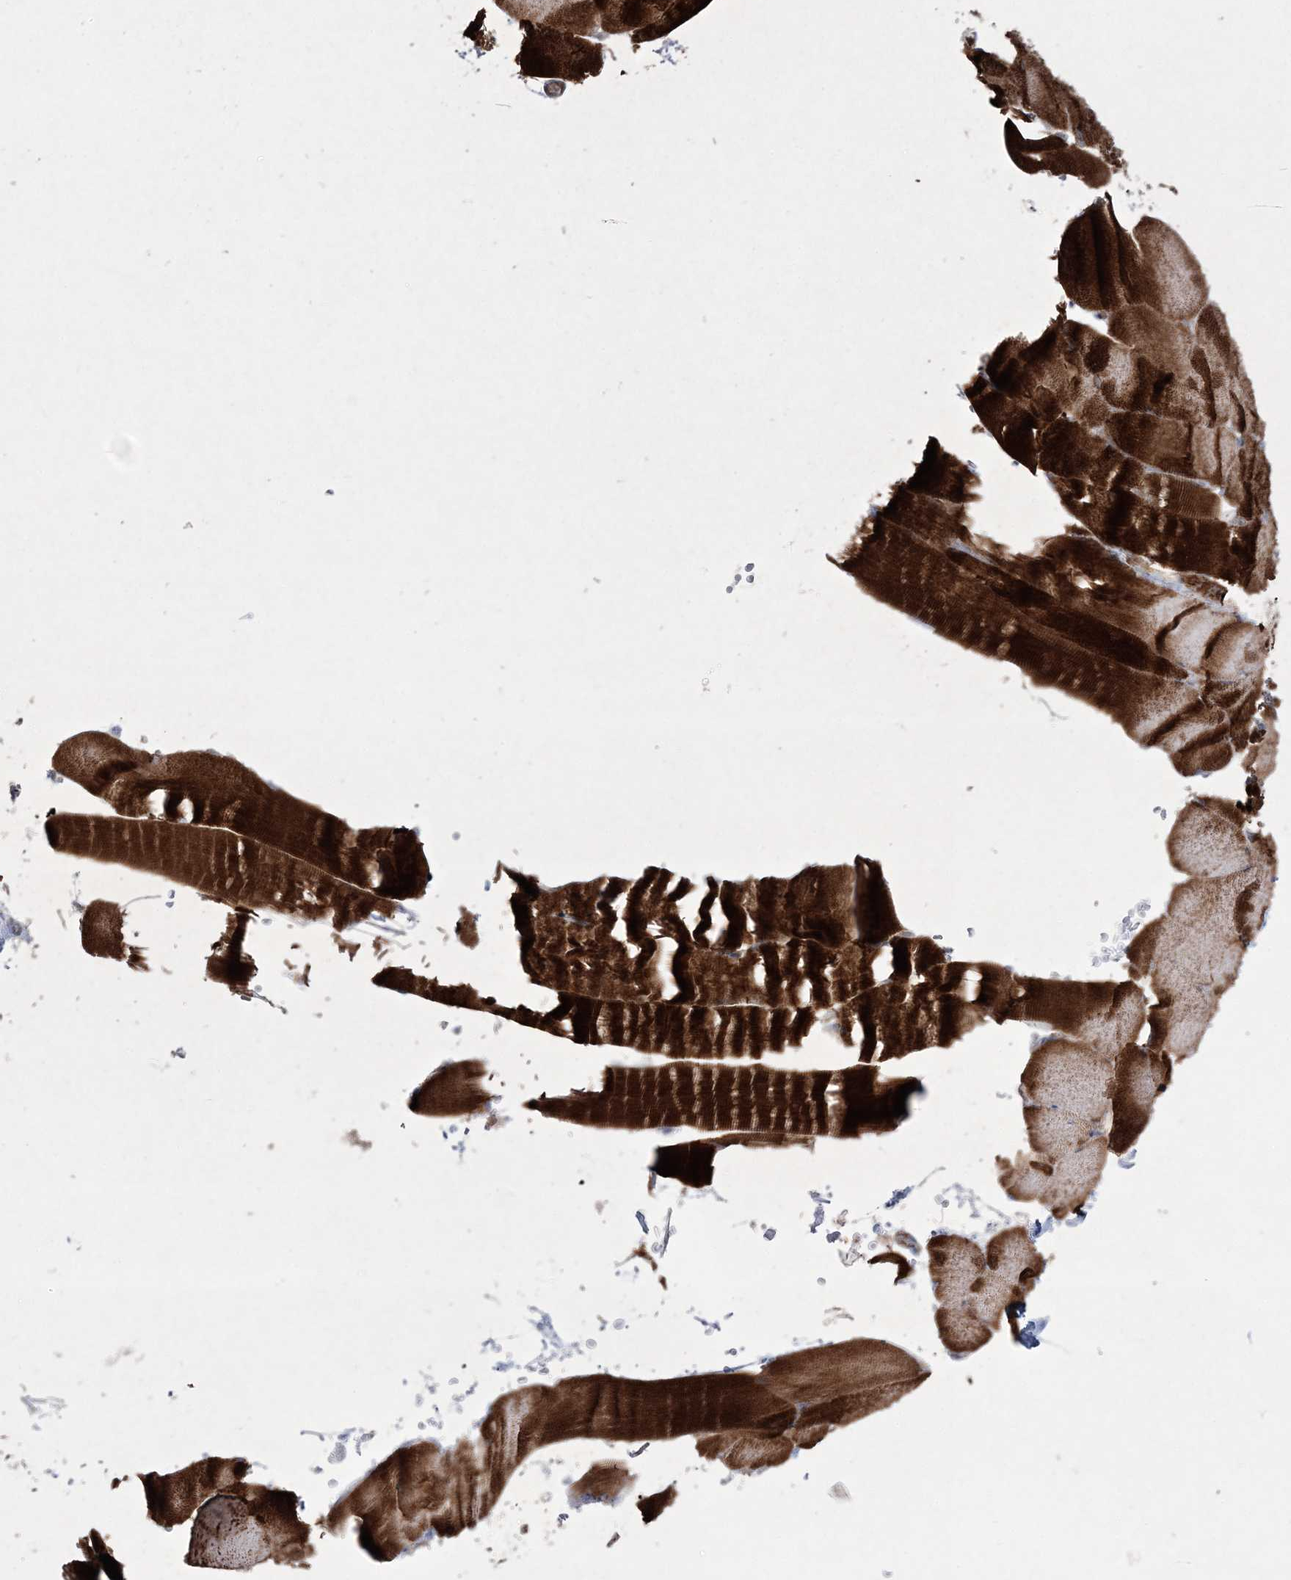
{"staining": {"intensity": "strong", "quantity": ">75%", "location": "cytoplasmic/membranous"}, "tissue": "skeletal muscle", "cell_type": "Myocytes", "image_type": "normal", "snomed": [{"axis": "morphology", "description": "Normal tissue, NOS"}, {"axis": "topography", "description": "Skeletal muscle"}, {"axis": "topography", "description": "Parathyroid gland"}], "caption": "High-power microscopy captured an immunohistochemistry (IHC) micrograph of normal skeletal muscle, revealing strong cytoplasmic/membranous expression in about >75% of myocytes. The staining was performed using DAB (3,3'-diaminobenzidine) to visualize the protein expression in brown, while the nuclei were stained in blue with hematoxylin (Magnification: 20x).", "gene": "RICTOR", "patient": {"sex": "female", "age": 37}}